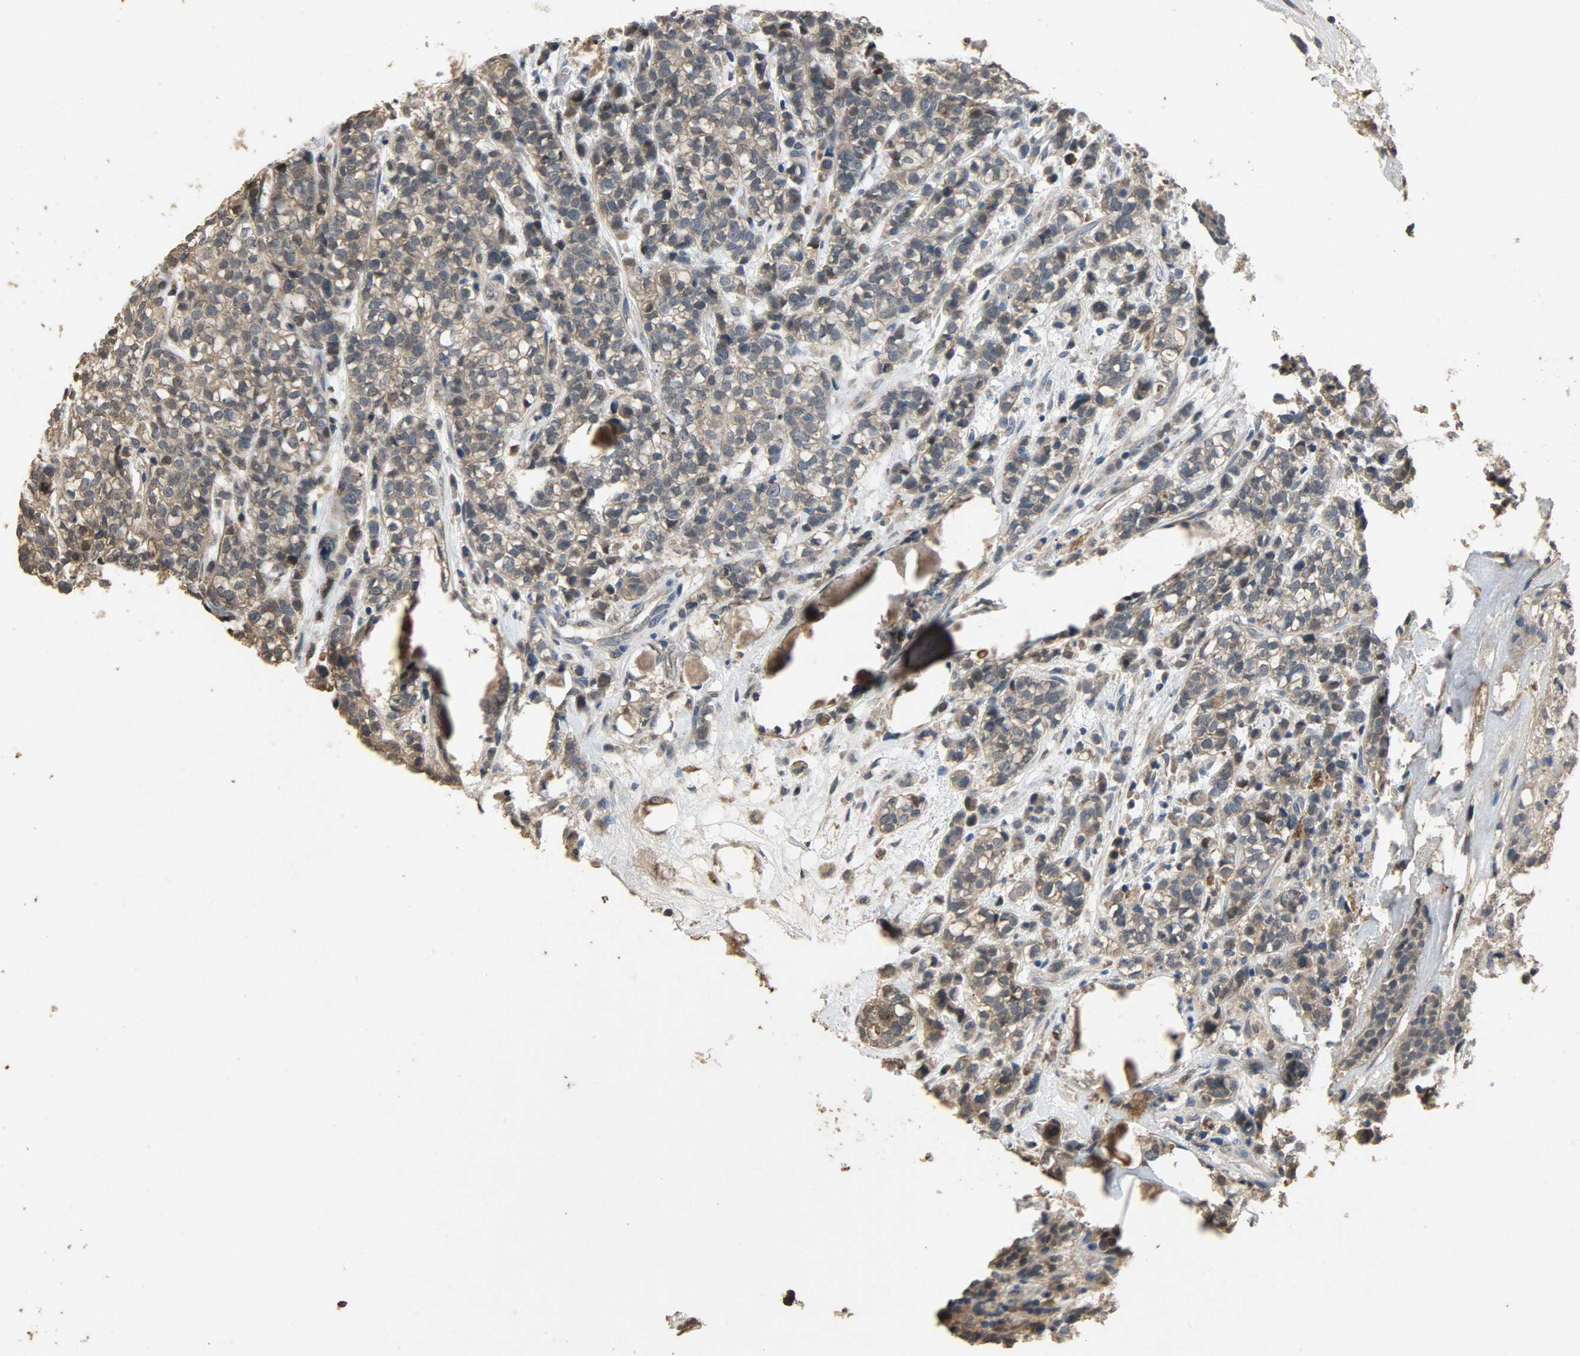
{"staining": {"intensity": "moderate", "quantity": ">75%", "location": "cytoplasmic/membranous"}, "tissue": "head and neck cancer", "cell_type": "Tumor cells", "image_type": "cancer", "snomed": [{"axis": "morphology", "description": "Adenocarcinoma, NOS"}, {"axis": "topography", "description": "Salivary gland"}, {"axis": "topography", "description": "Head-Neck"}], "caption": "Immunohistochemical staining of human head and neck adenocarcinoma displays medium levels of moderate cytoplasmic/membranous protein expression in about >75% of tumor cells. (brown staining indicates protein expression, while blue staining denotes nuclei).", "gene": "CDKN2C", "patient": {"sex": "female", "age": 65}}